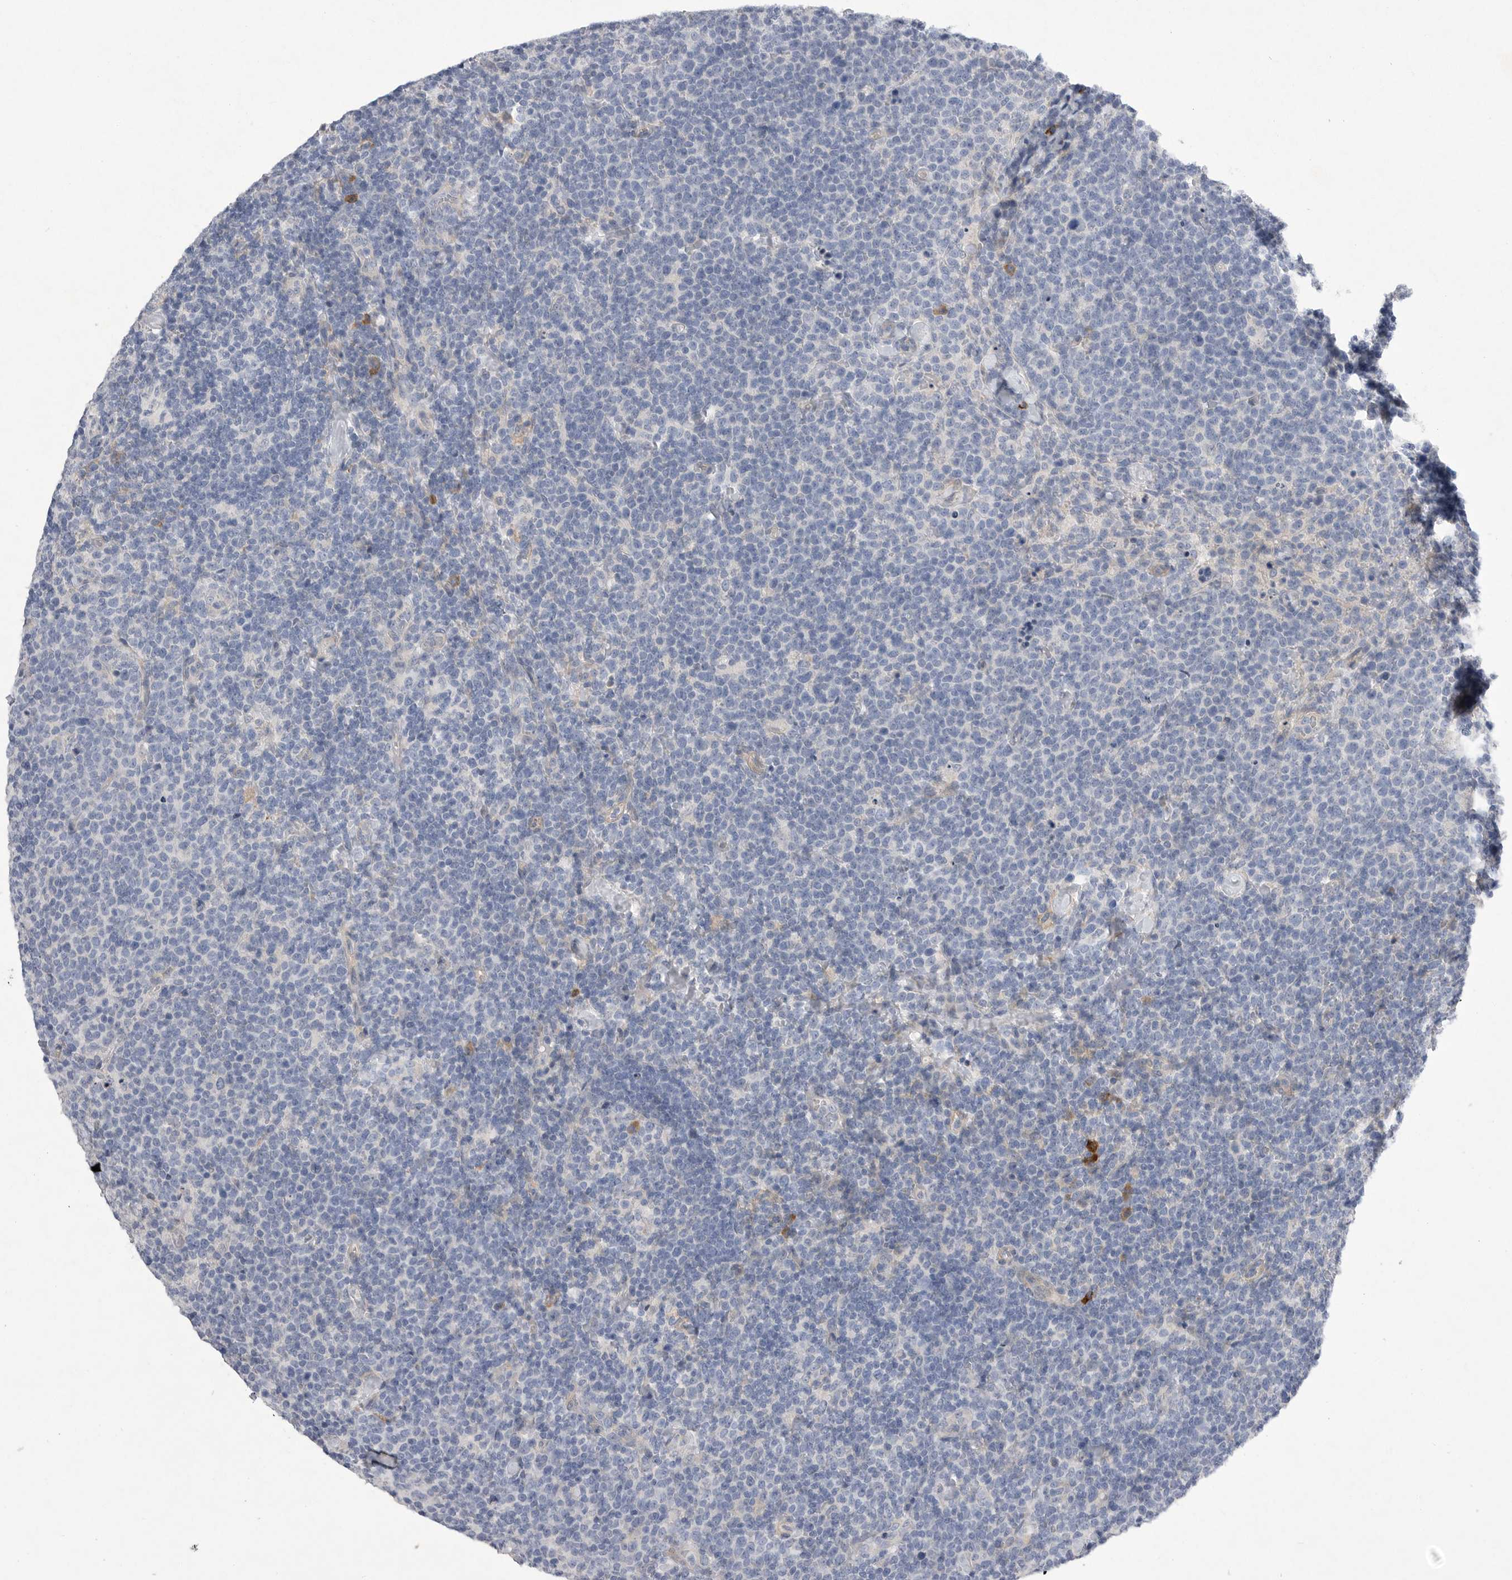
{"staining": {"intensity": "negative", "quantity": "none", "location": "none"}, "tissue": "lymphoma", "cell_type": "Tumor cells", "image_type": "cancer", "snomed": [{"axis": "morphology", "description": "Malignant lymphoma, non-Hodgkin's type, High grade"}, {"axis": "topography", "description": "Lymph node"}], "caption": "Human lymphoma stained for a protein using immunohistochemistry (IHC) demonstrates no expression in tumor cells.", "gene": "EDEM3", "patient": {"sex": "male", "age": 61}}